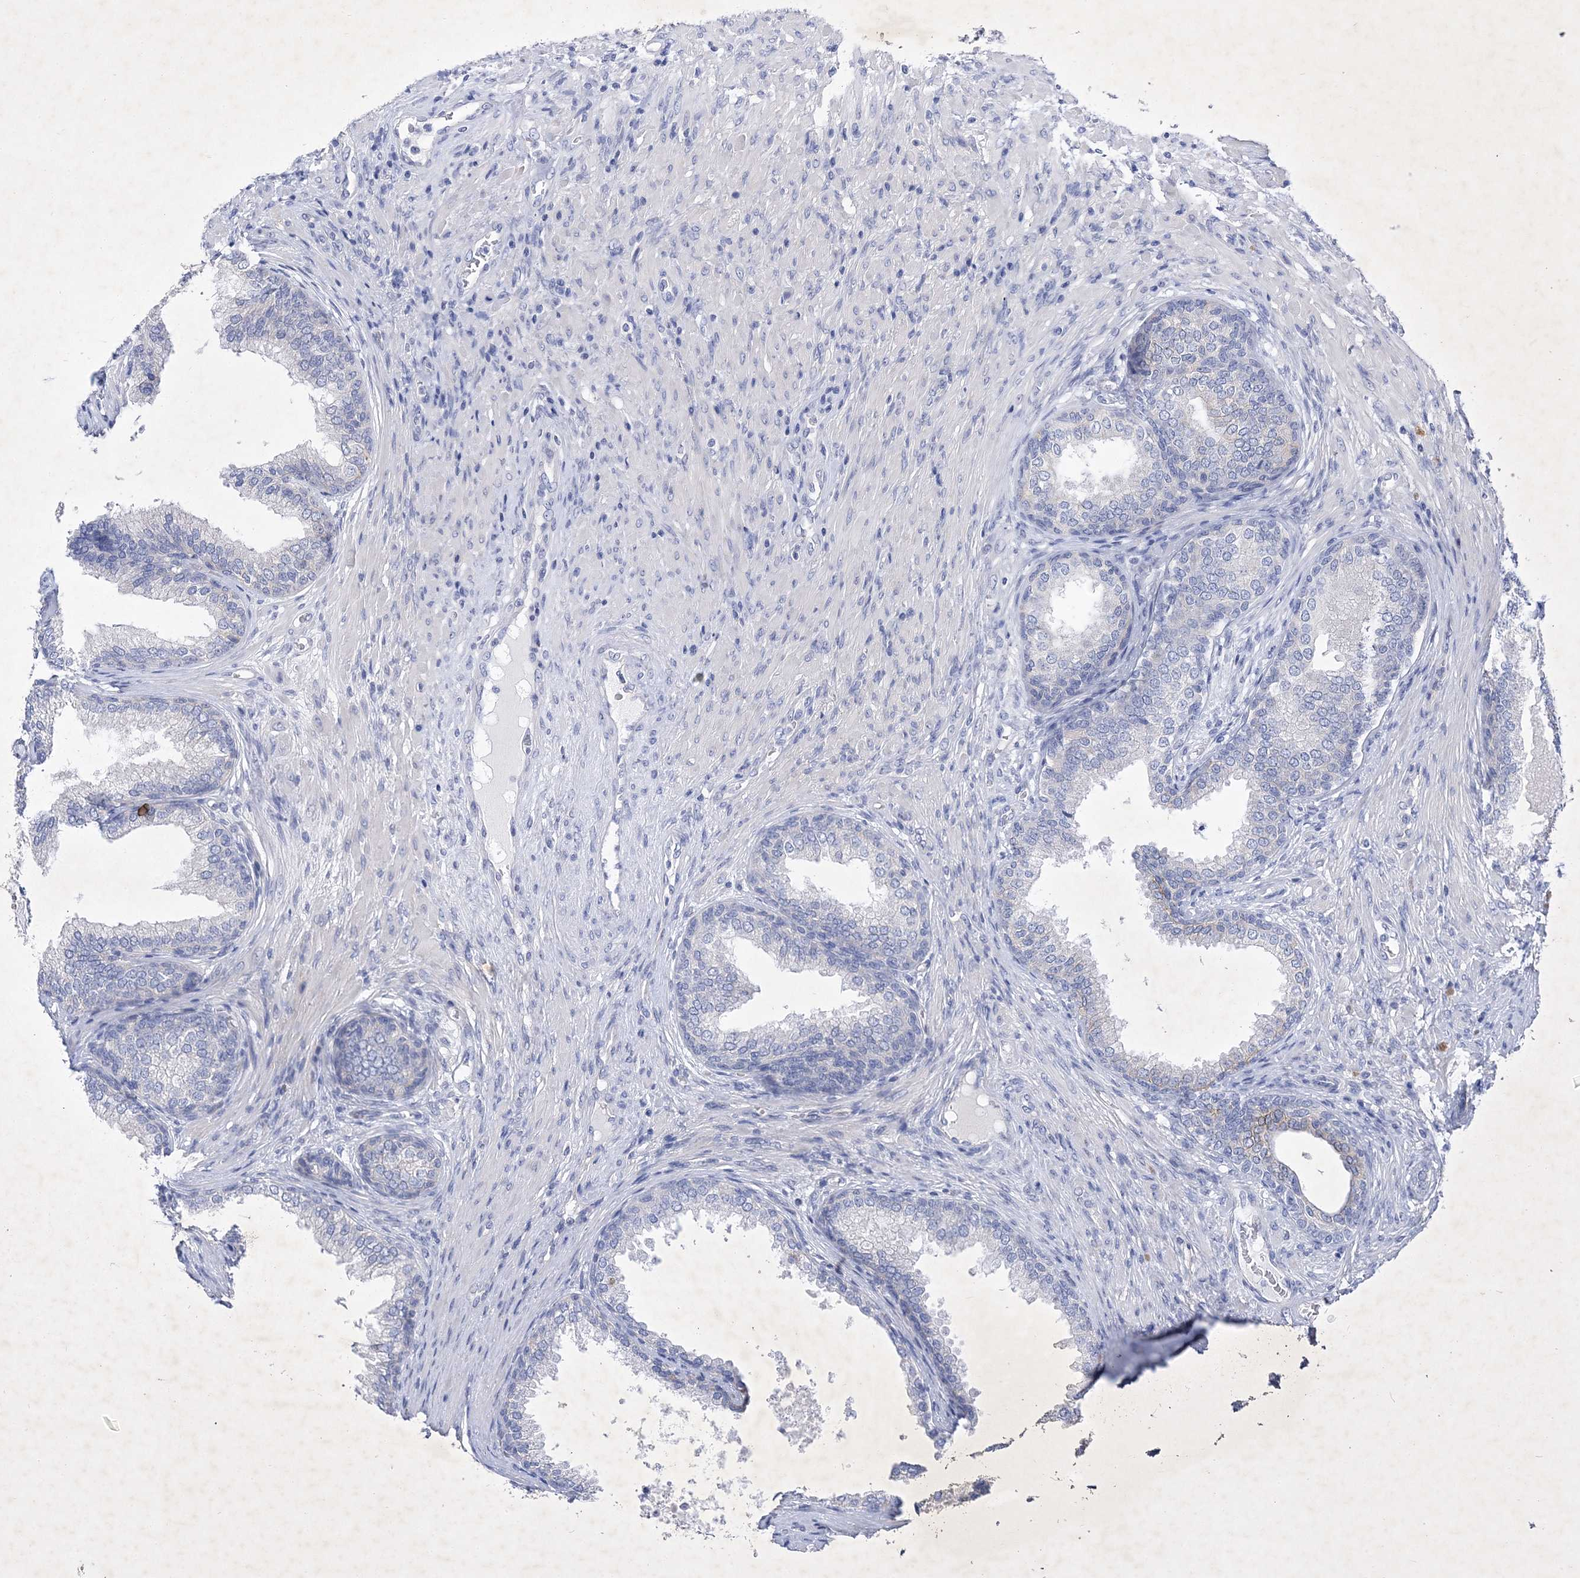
{"staining": {"intensity": "negative", "quantity": "none", "location": "none"}, "tissue": "prostate", "cell_type": "Glandular cells", "image_type": "normal", "snomed": [{"axis": "morphology", "description": "Normal tissue, NOS"}, {"axis": "topography", "description": "Prostate"}], "caption": "Immunohistochemistry image of unremarkable prostate: prostate stained with DAB (3,3'-diaminobenzidine) reveals no significant protein expression in glandular cells. (DAB (3,3'-diaminobenzidine) immunohistochemistry, high magnification).", "gene": "GPN1", "patient": {"sex": "male", "age": 76}}